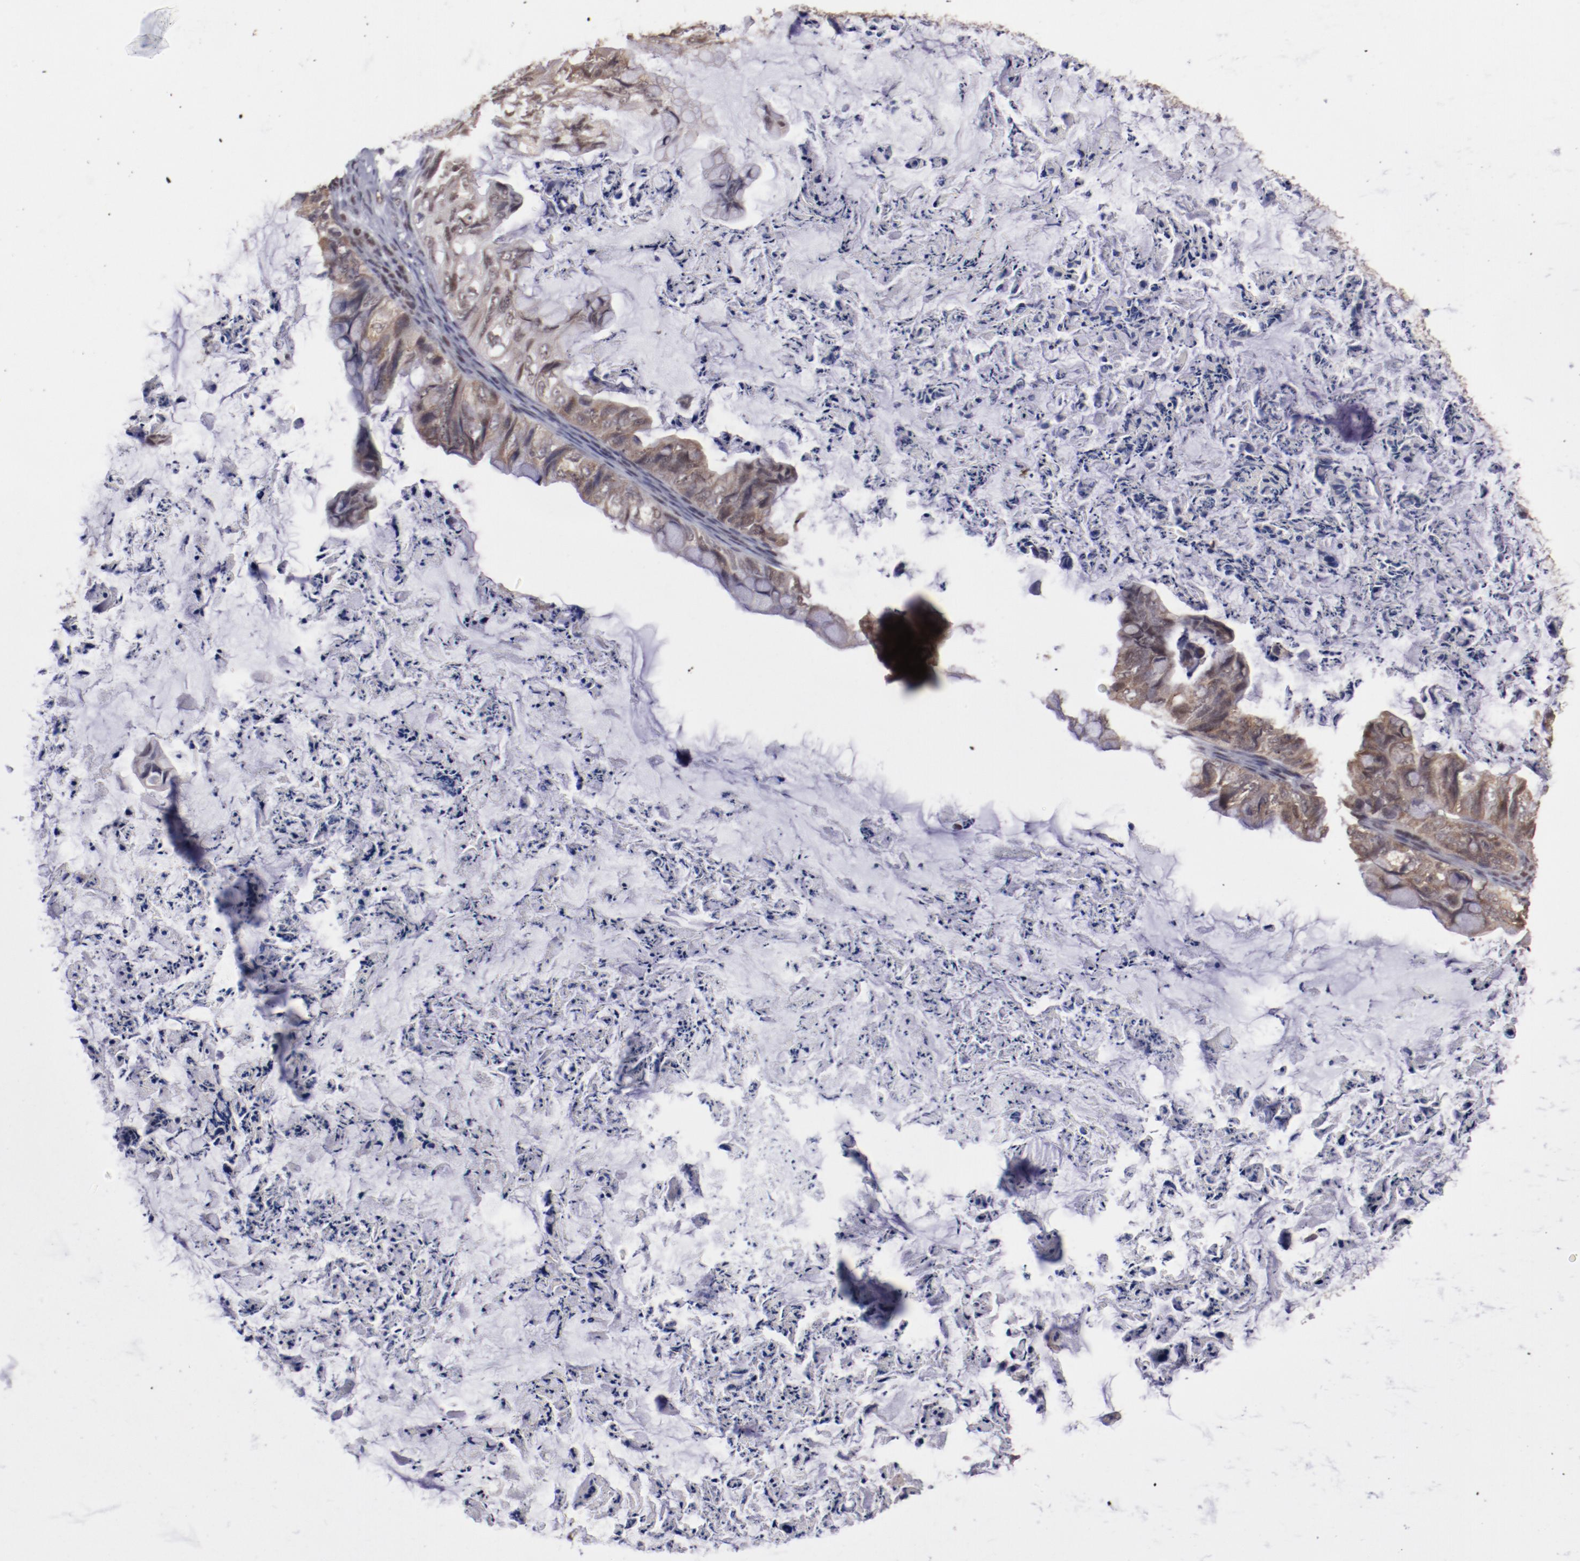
{"staining": {"intensity": "moderate", "quantity": ">75%", "location": "cytoplasmic/membranous"}, "tissue": "ovarian cancer", "cell_type": "Tumor cells", "image_type": "cancer", "snomed": [{"axis": "morphology", "description": "Cystadenocarcinoma, mucinous, NOS"}, {"axis": "topography", "description": "Ovary"}], "caption": "Ovarian cancer tissue shows moderate cytoplasmic/membranous staining in approximately >75% of tumor cells", "gene": "ARNT", "patient": {"sex": "female", "age": 36}}